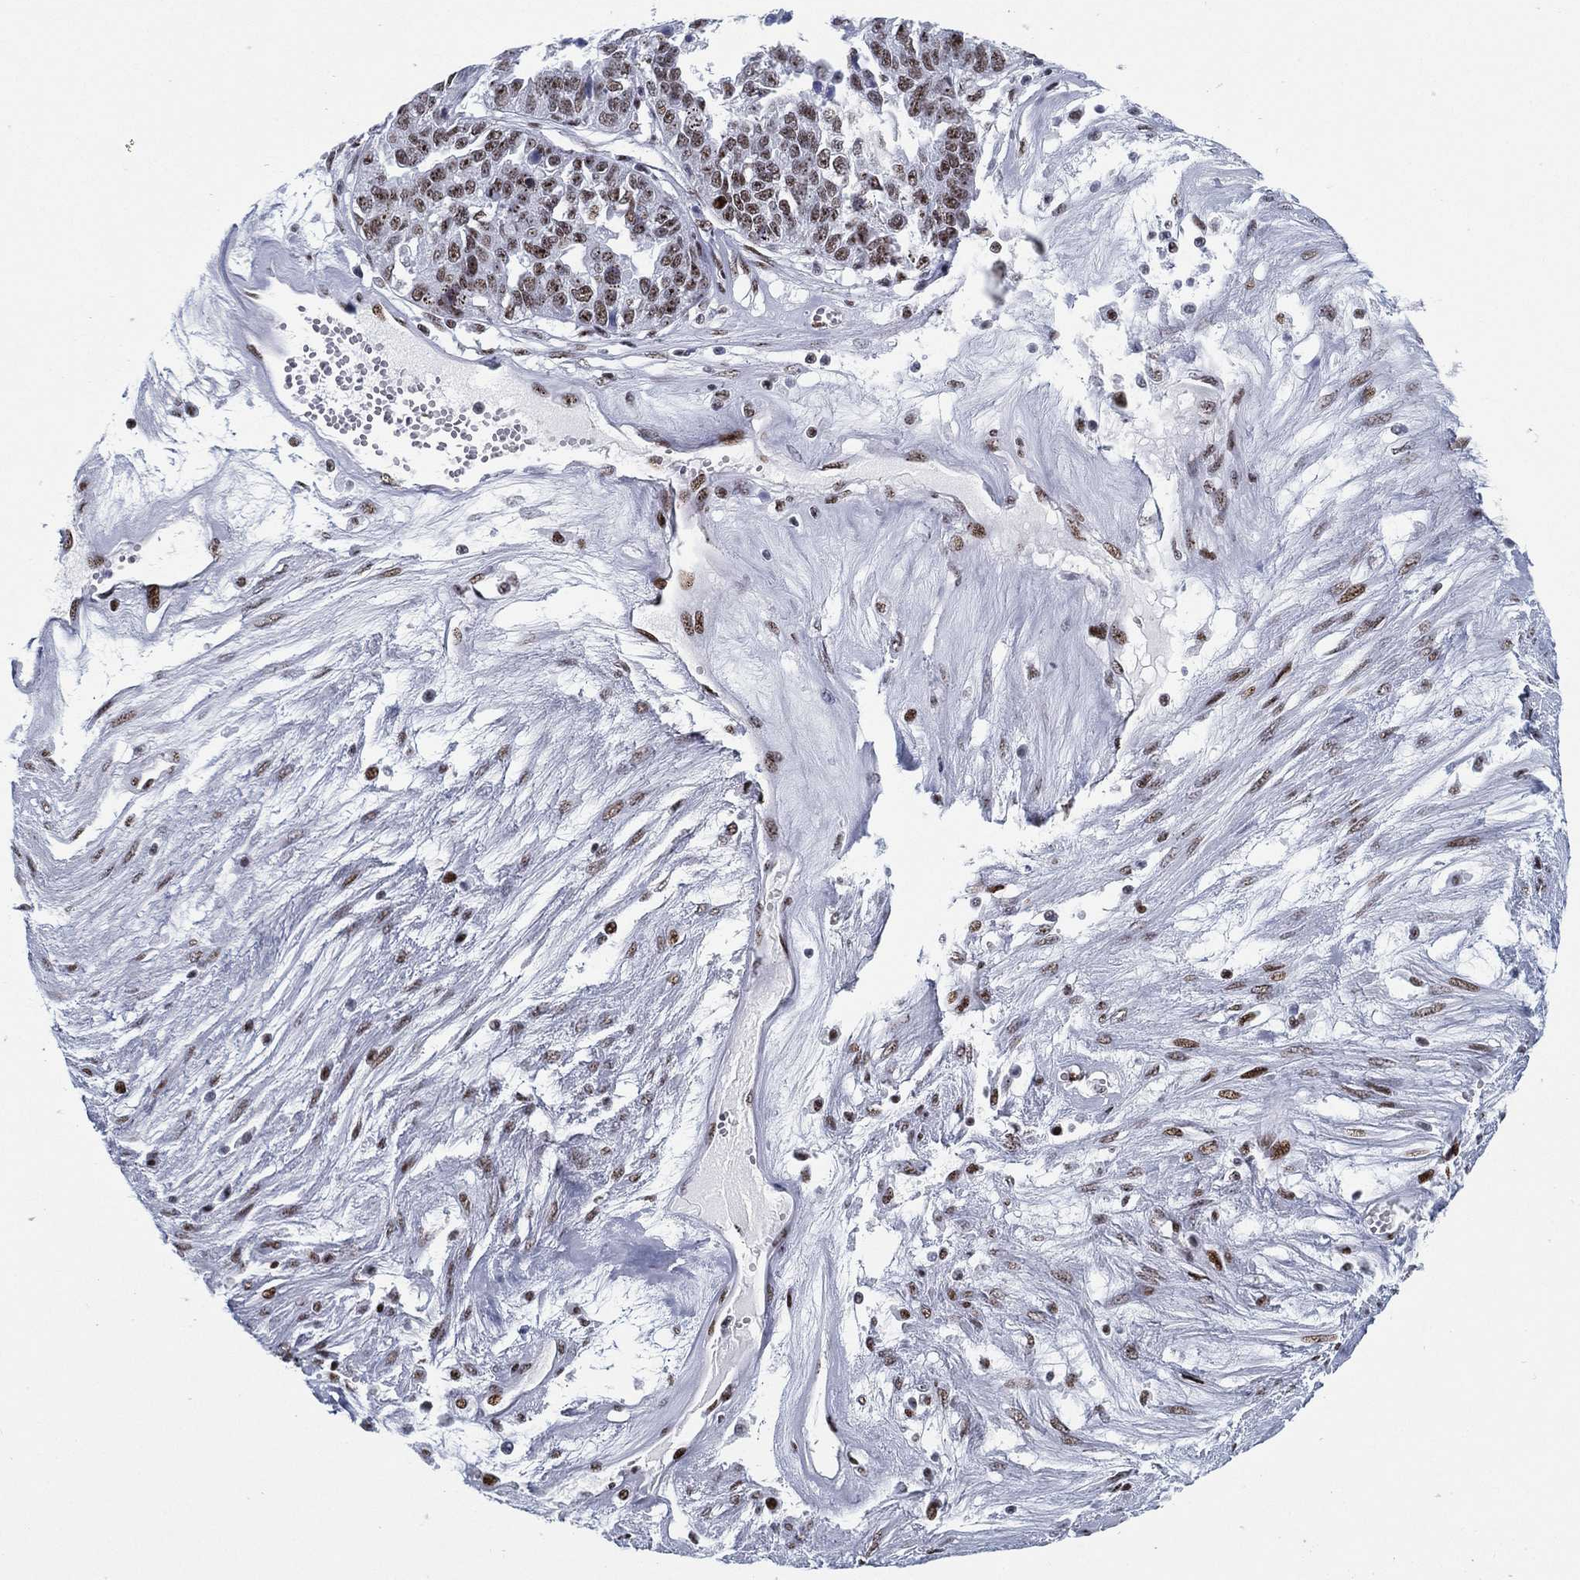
{"staining": {"intensity": "moderate", "quantity": ">75%", "location": "nuclear"}, "tissue": "ovarian cancer", "cell_type": "Tumor cells", "image_type": "cancer", "snomed": [{"axis": "morphology", "description": "Cystadenocarcinoma, serous, NOS"}, {"axis": "topography", "description": "Ovary"}], "caption": "Human ovarian cancer (serous cystadenocarcinoma) stained with a brown dye exhibits moderate nuclear positive expression in about >75% of tumor cells.", "gene": "CYB561D2", "patient": {"sex": "female", "age": 87}}